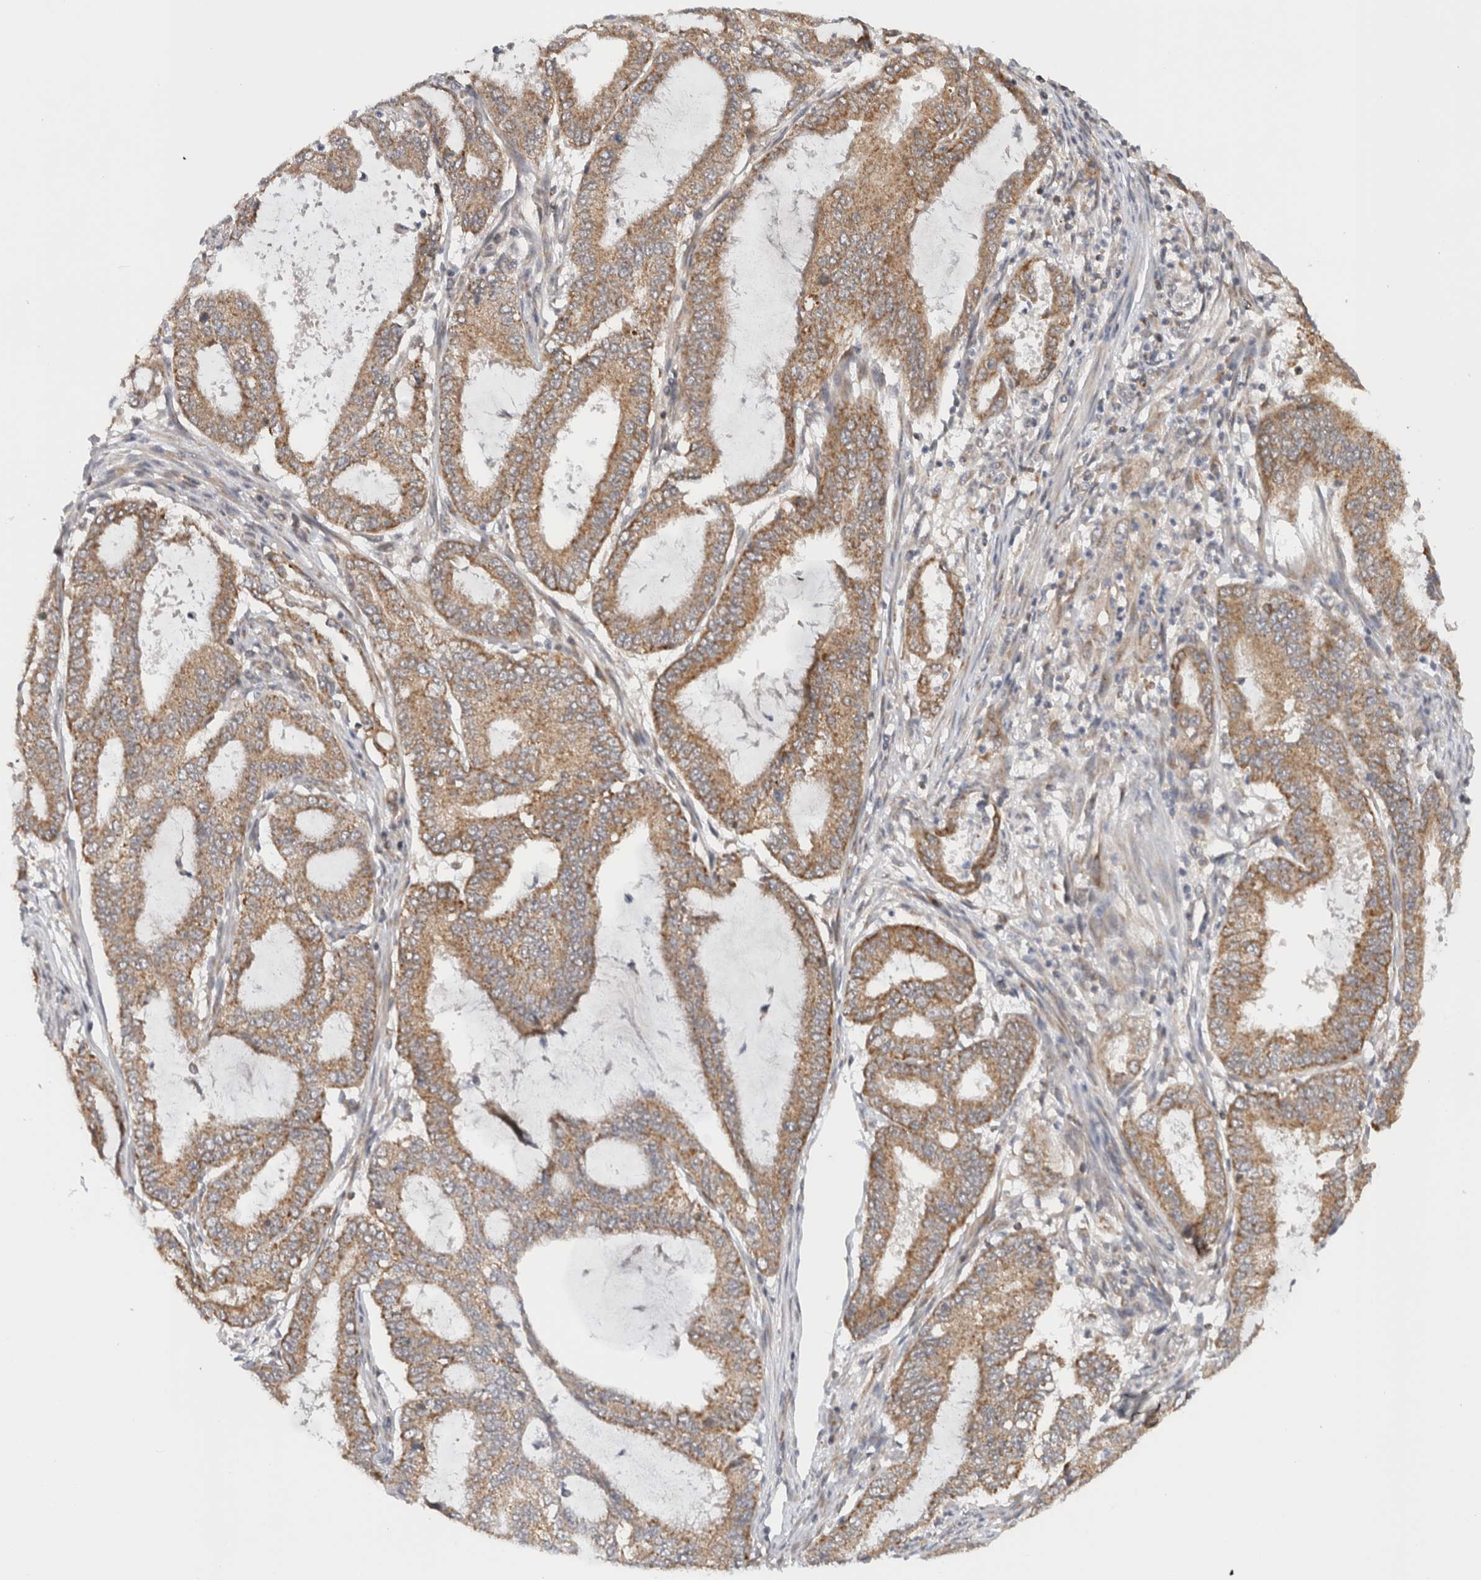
{"staining": {"intensity": "moderate", "quantity": ">75%", "location": "cytoplasmic/membranous"}, "tissue": "endometrial cancer", "cell_type": "Tumor cells", "image_type": "cancer", "snomed": [{"axis": "morphology", "description": "Adenocarcinoma, NOS"}, {"axis": "topography", "description": "Endometrium"}], "caption": "A brown stain labels moderate cytoplasmic/membranous positivity of a protein in human adenocarcinoma (endometrial) tumor cells. The staining is performed using DAB (3,3'-diaminobenzidine) brown chromogen to label protein expression. The nuclei are counter-stained blue using hematoxylin.", "gene": "CMC2", "patient": {"sex": "female", "age": 51}}